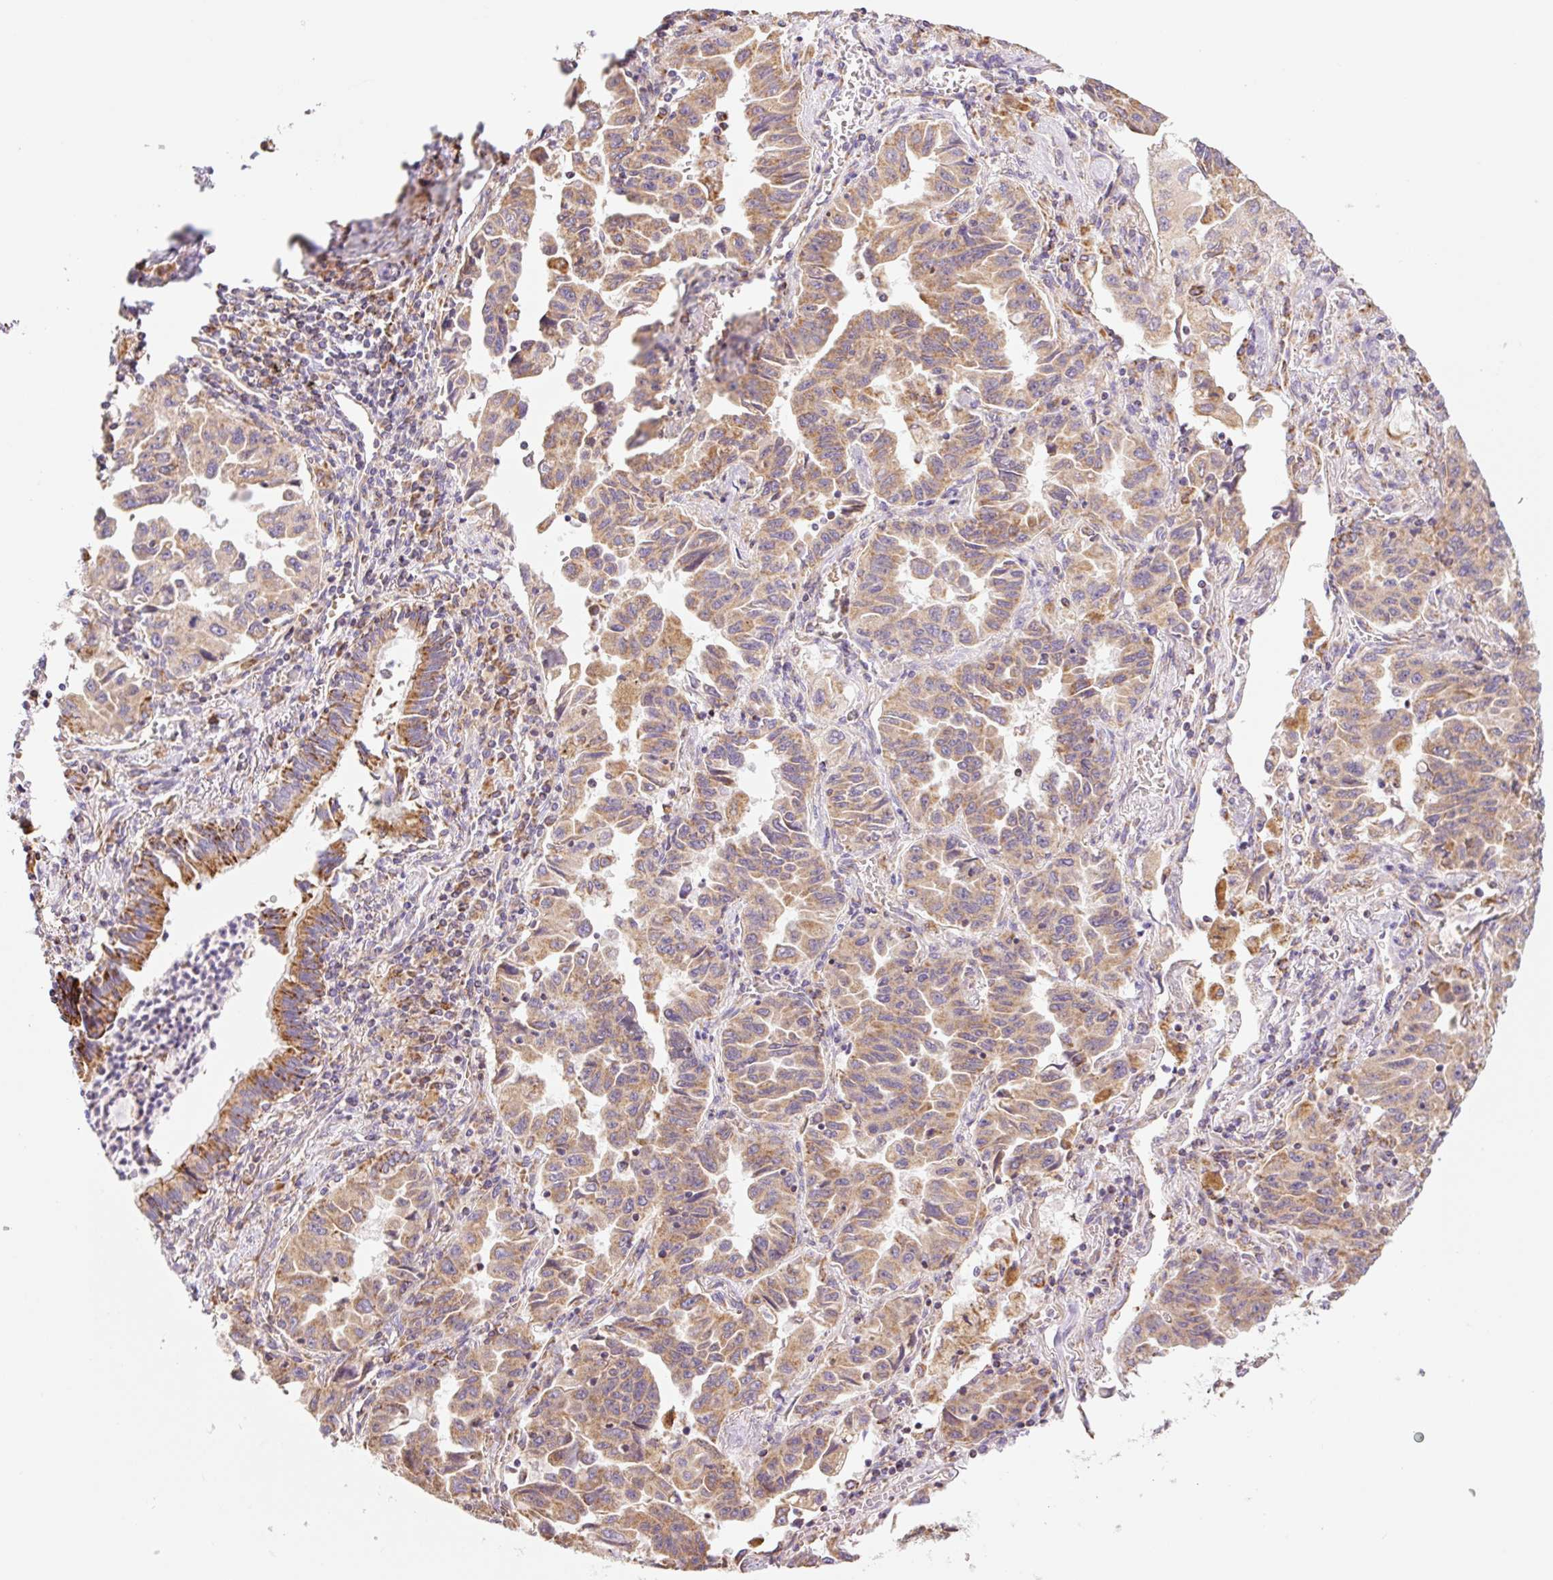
{"staining": {"intensity": "moderate", "quantity": ">75%", "location": "cytoplasmic/membranous"}, "tissue": "lung cancer", "cell_type": "Tumor cells", "image_type": "cancer", "snomed": [{"axis": "morphology", "description": "Adenocarcinoma, NOS"}, {"axis": "topography", "description": "Lung"}], "caption": "The histopathology image exhibits immunohistochemical staining of adenocarcinoma (lung). There is moderate cytoplasmic/membranous expression is seen in about >75% of tumor cells.", "gene": "GOSR2", "patient": {"sex": "female", "age": 51}}